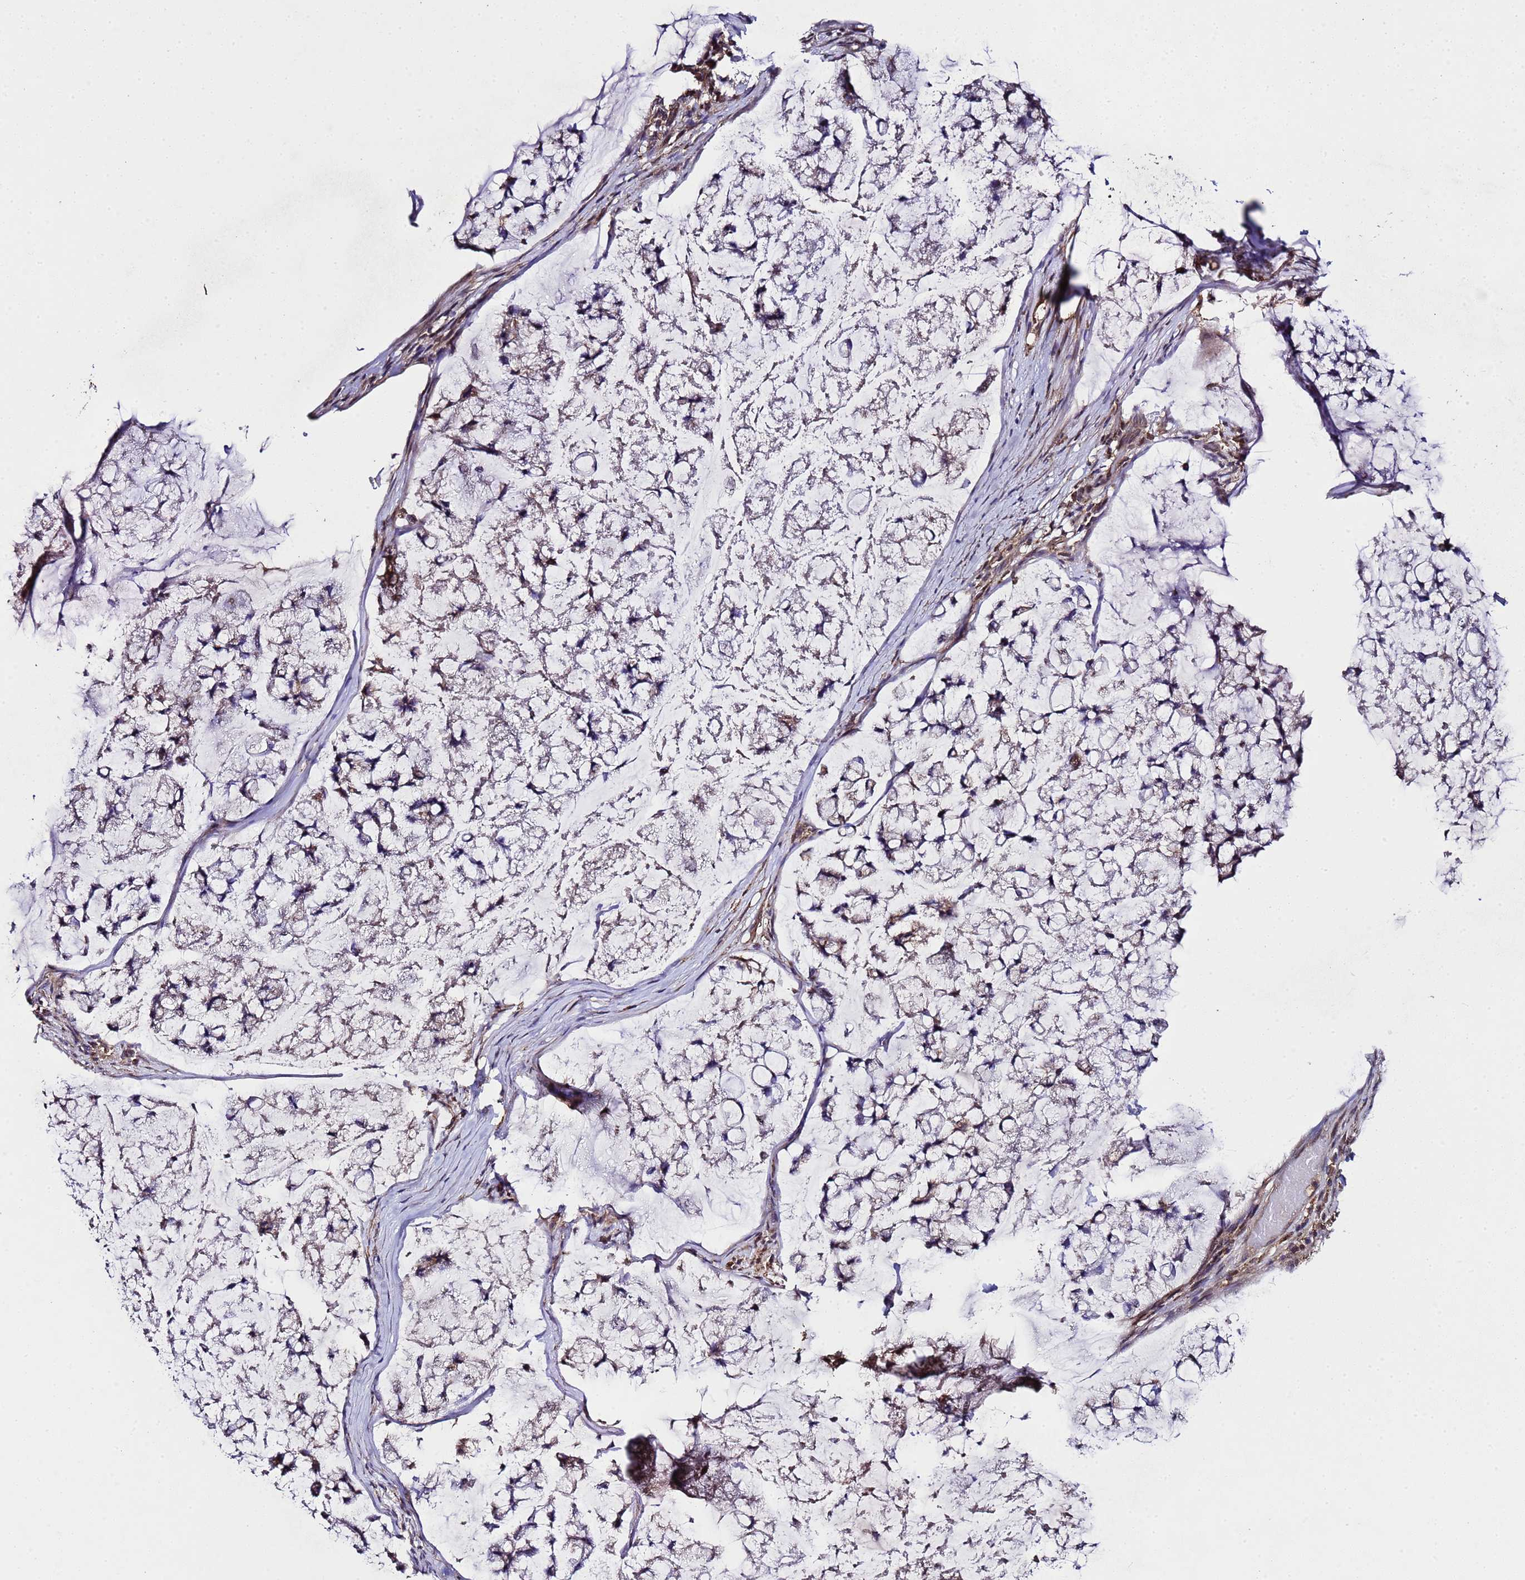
{"staining": {"intensity": "moderate", "quantity": ">75%", "location": "cytoplasmic/membranous"}, "tissue": "stomach cancer", "cell_type": "Tumor cells", "image_type": "cancer", "snomed": [{"axis": "morphology", "description": "Adenocarcinoma, NOS"}, {"axis": "topography", "description": "Stomach, lower"}], "caption": "Immunohistochemistry (DAB) staining of human stomach cancer shows moderate cytoplasmic/membranous protein staining in about >75% of tumor cells.", "gene": "HSPBAP1", "patient": {"sex": "male", "age": 67}}